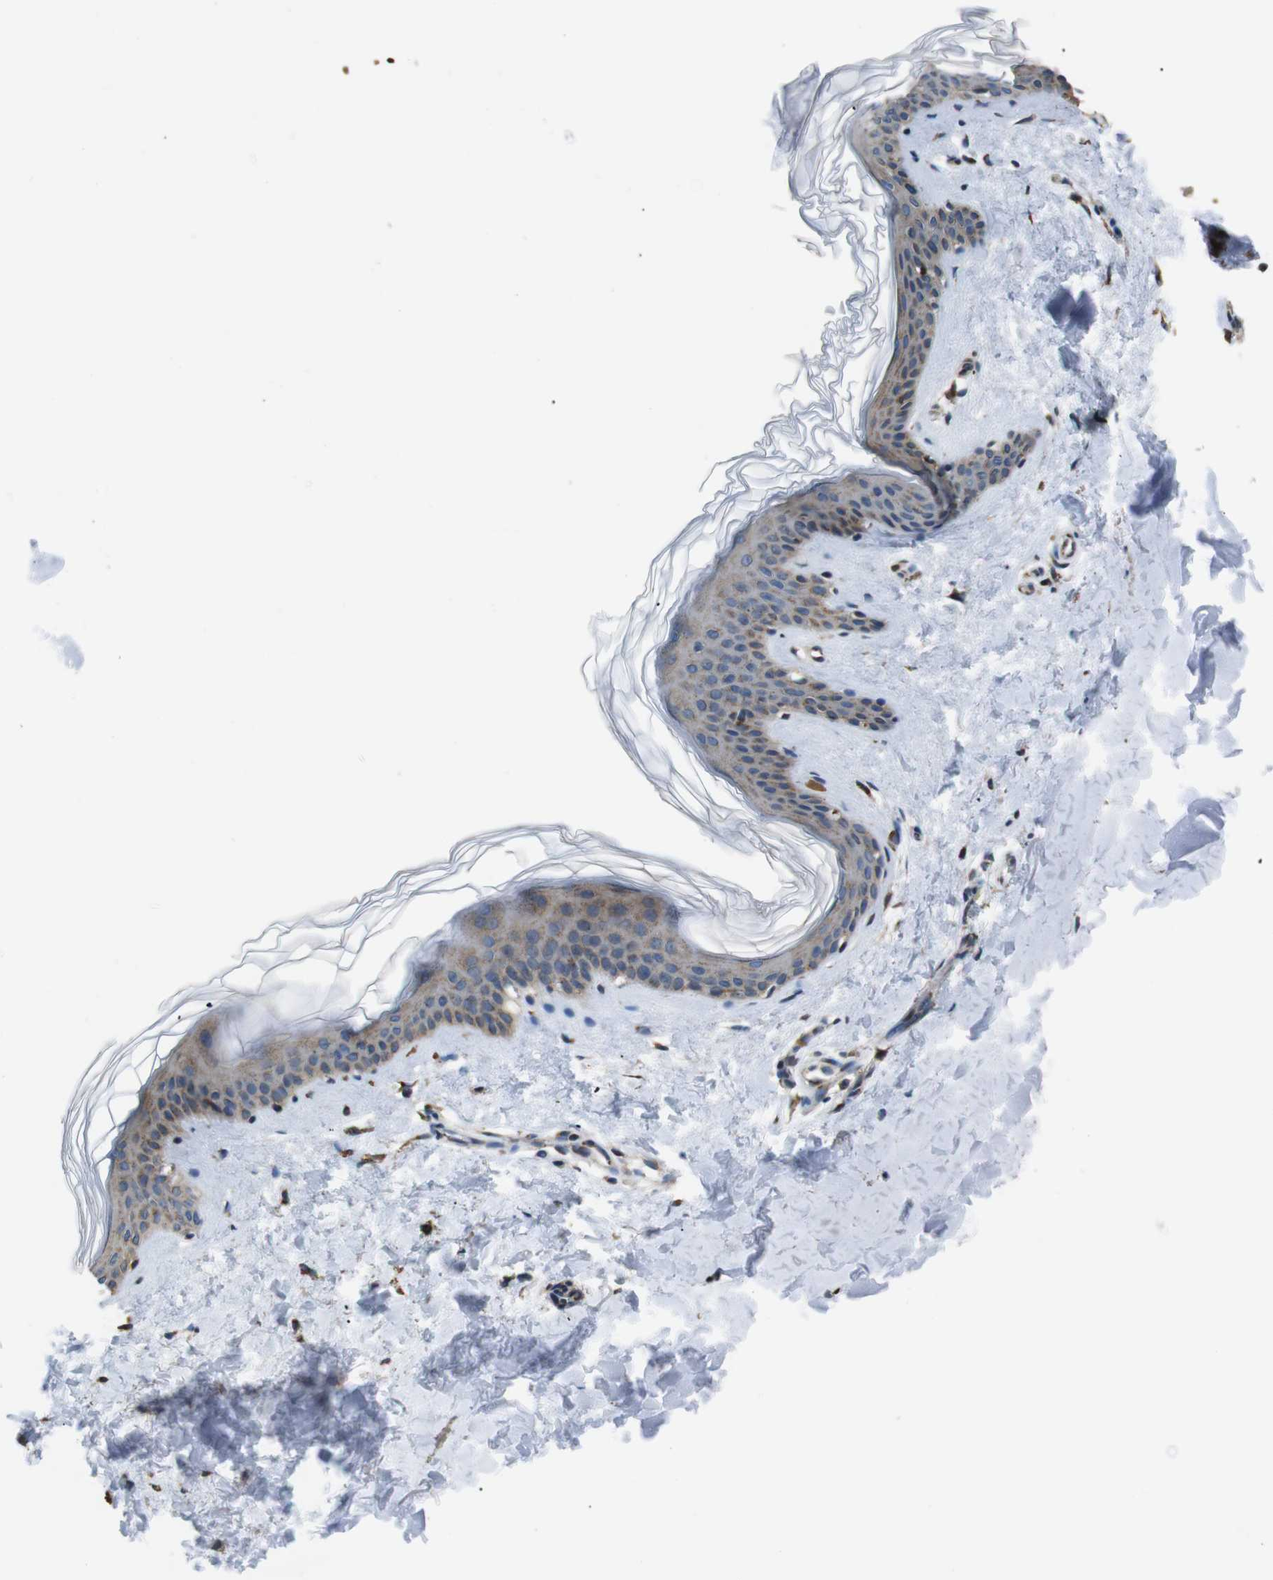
{"staining": {"intensity": "moderate", "quantity": ">75%", "location": "cytoplasmic/membranous"}, "tissue": "skin", "cell_type": "Fibroblasts", "image_type": "normal", "snomed": [{"axis": "morphology", "description": "Normal tissue, NOS"}, {"axis": "topography", "description": "Skin"}], "caption": "High-magnification brightfield microscopy of normal skin stained with DAB (3,3'-diaminobenzidine) (brown) and counterstained with hematoxylin (blue). fibroblasts exhibit moderate cytoplasmic/membranous staining is appreciated in about>75% of cells.", "gene": "TMED2", "patient": {"sex": "female", "age": 41}}